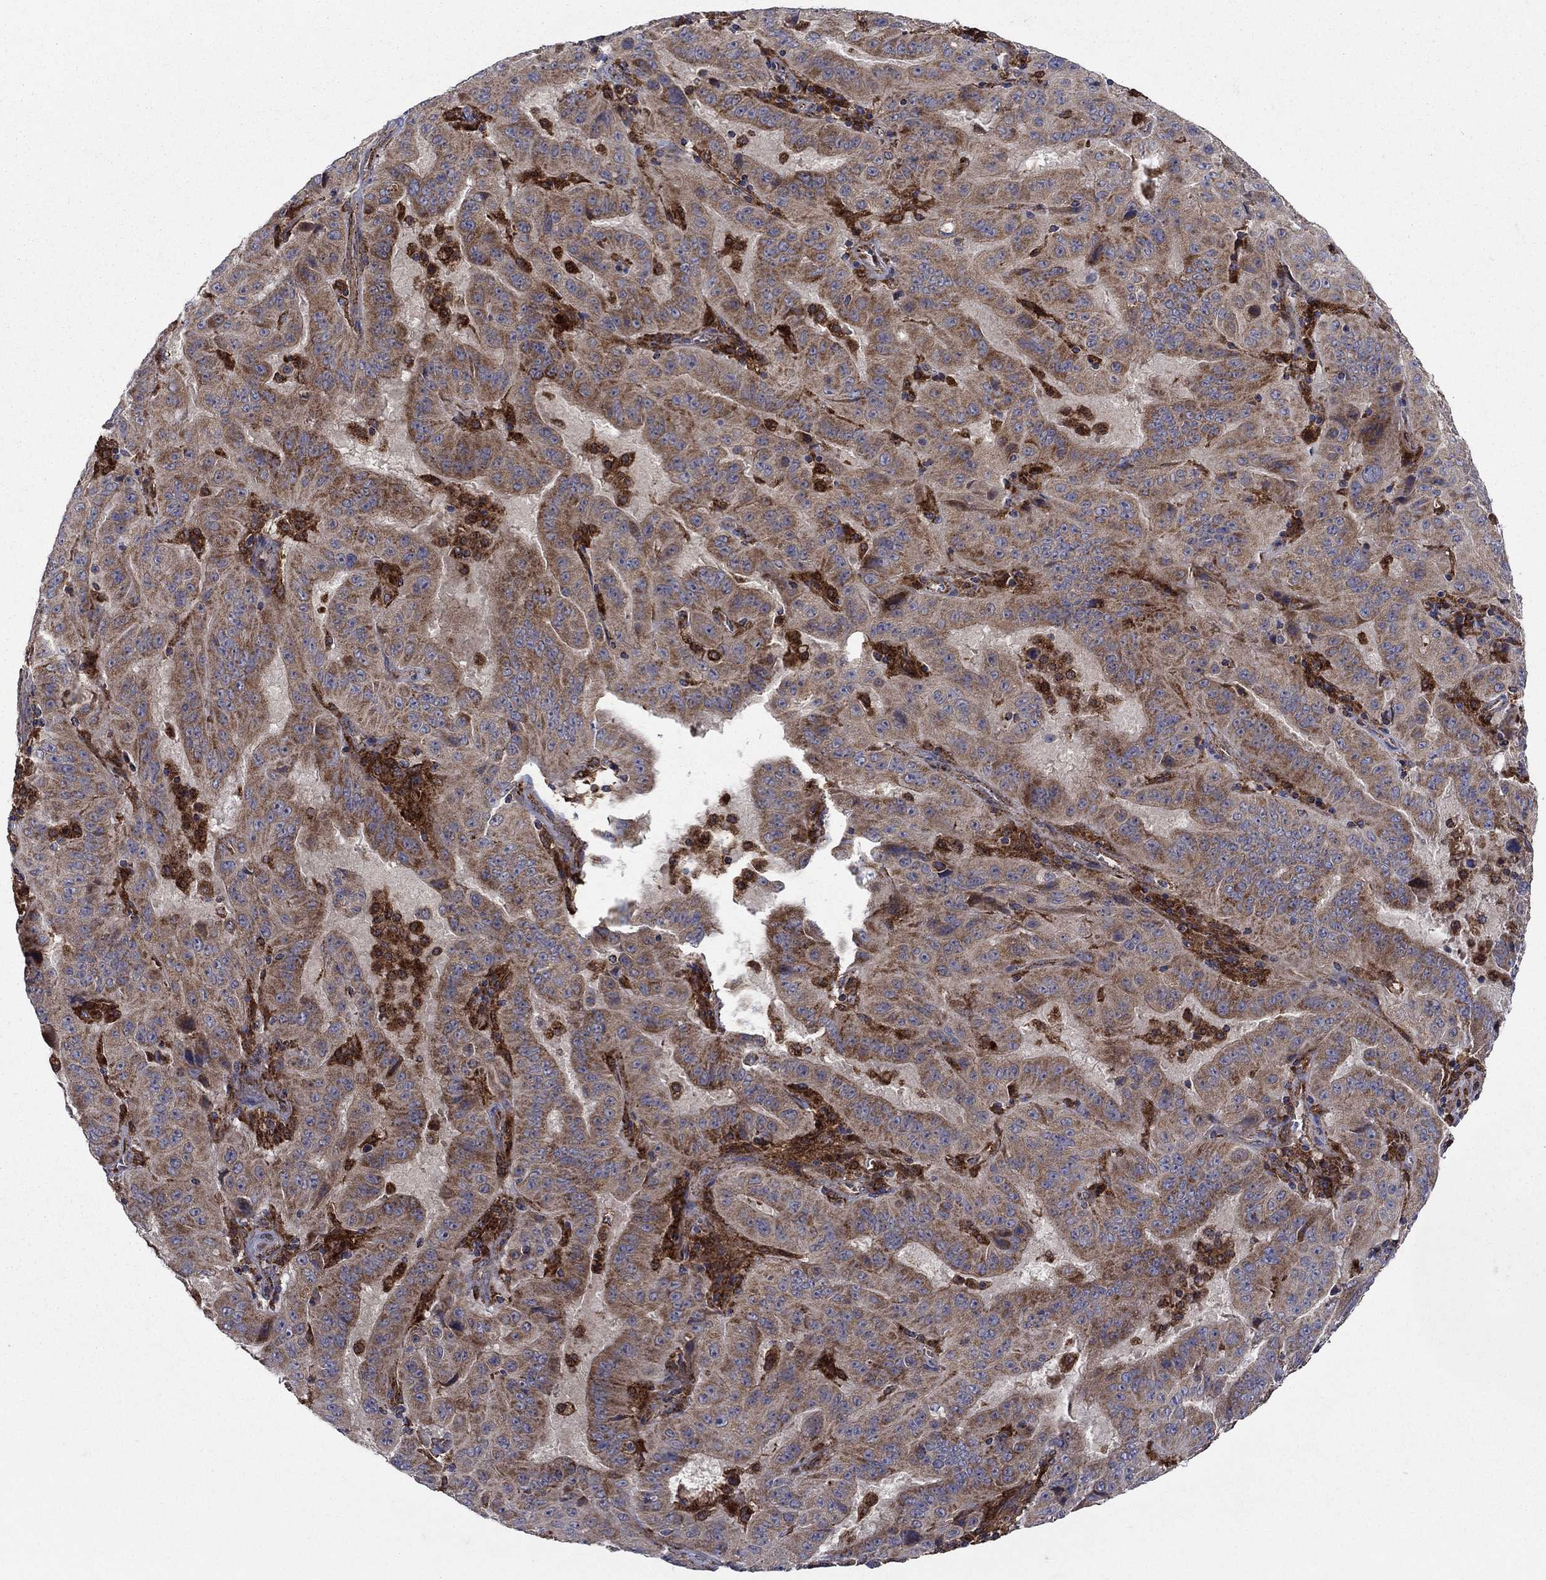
{"staining": {"intensity": "moderate", "quantity": "25%-75%", "location": "cytoplasmic/membranous"}, "tissue": "pancreatic cancer", "cell_type": "Tumor cells", "image_type": "cancer", "snomed": [{"axis": "morphology", "description": "Adenocarcinoma, NOS"}, {"axis": "topography", "description": "Pancreas"}], "caption": "Moderate cytoplasmic/membranous staining for a protein is seen in about 25%-75% of tumor cells of pancreatic cancer (adenocarcinoma) using IHC.", "gene": "RNF19B", "patient": {"sex": "male", "age": 63}}